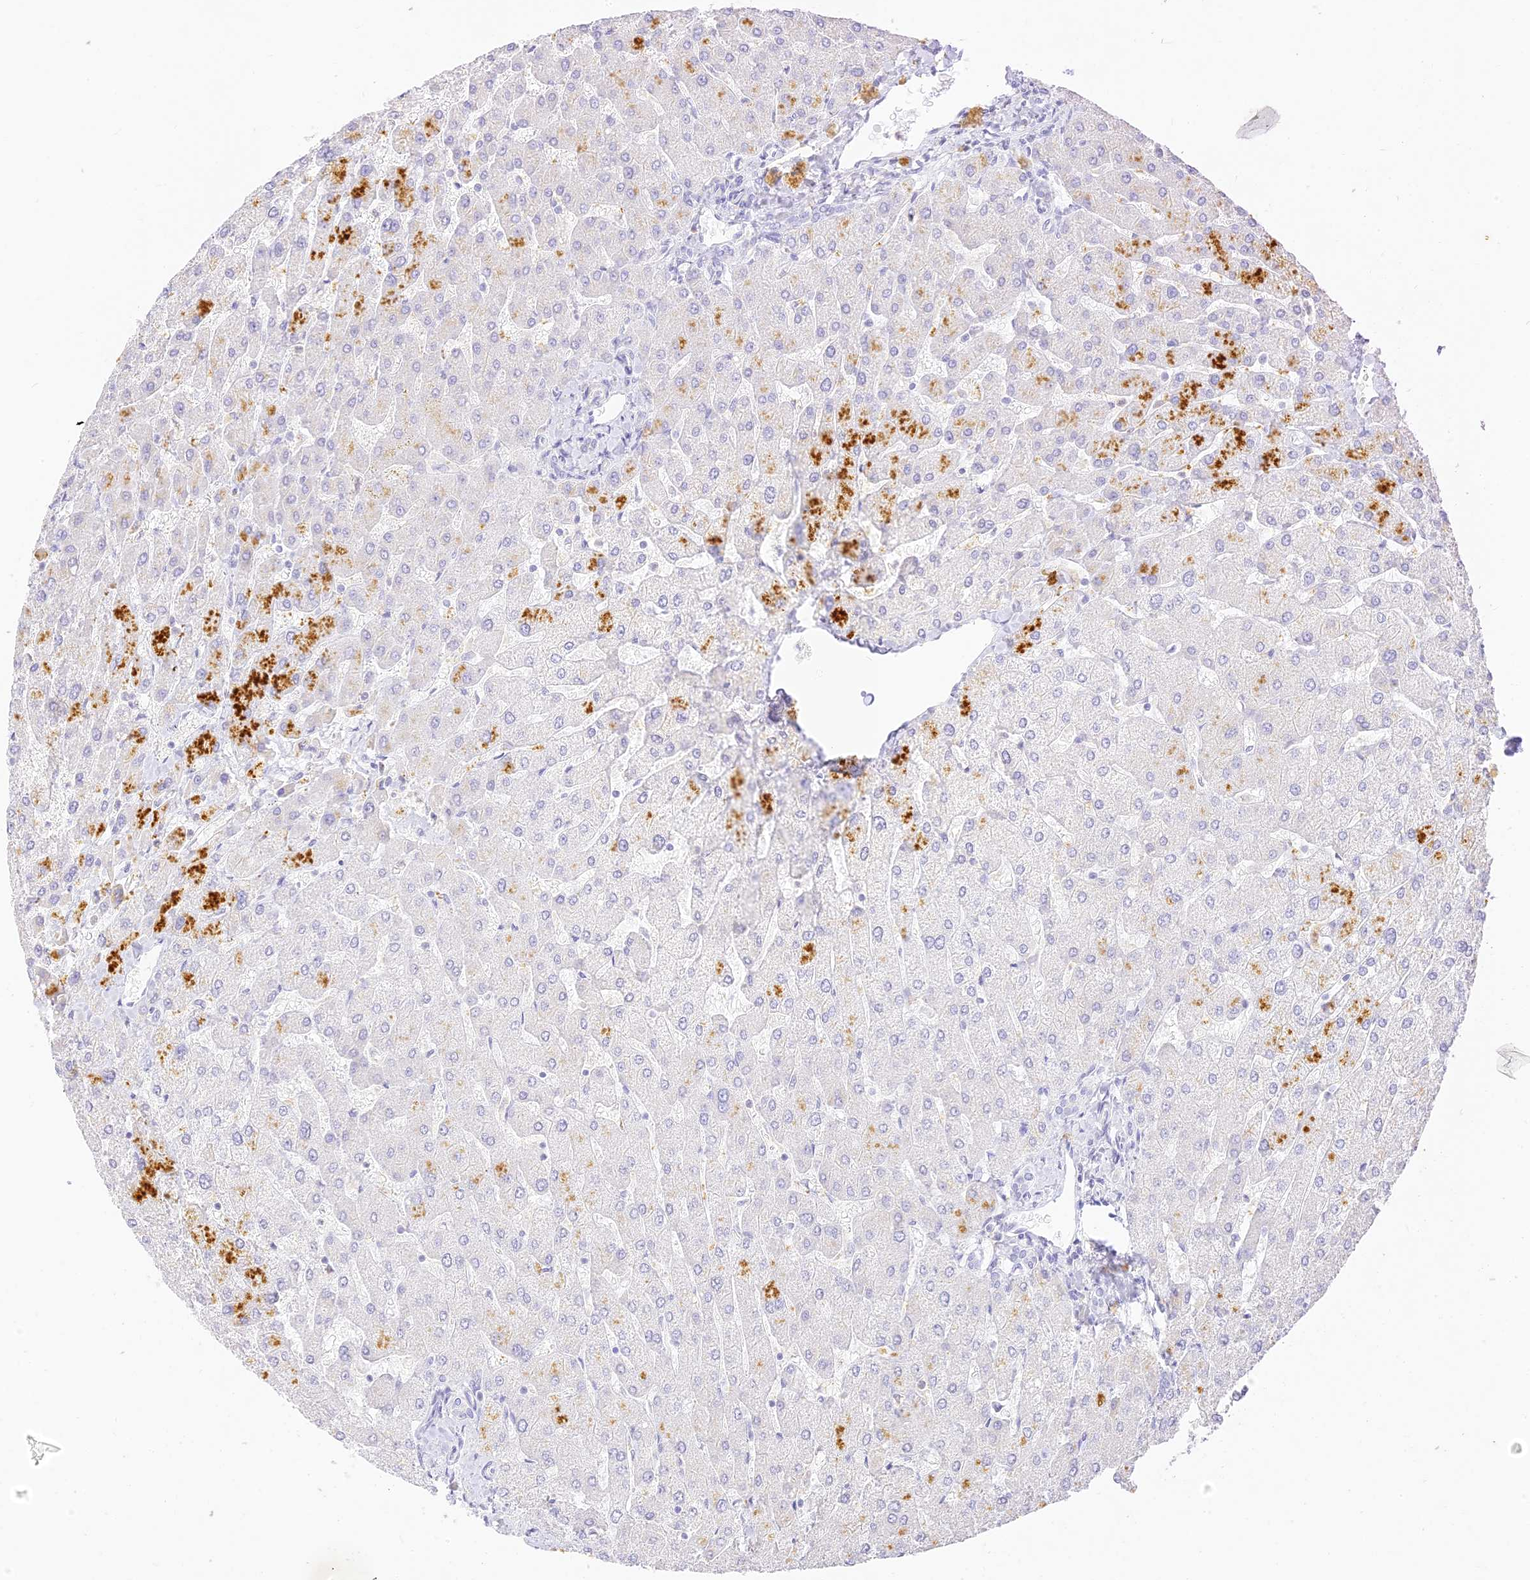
{"staining": {"intensity": "negative", "quantity": "none", "location": "none"}, "tissue": "liver", "cell_type": "Cholangiocytes", "image_type": "normal", "snomed": [{"axis": "morphology", "description": "Normal tissue, NOS"}, {"axis": "topography", "description": "Liver"}], "caption": "Cholangiocytes are negative for protein expression in benign human liver. The staining is performed using DAB brown chromogen with nuclei counter-stained in using hematoxylin.", "gene": "SEC13", "patient": {"sex": "male", "age": 55}}